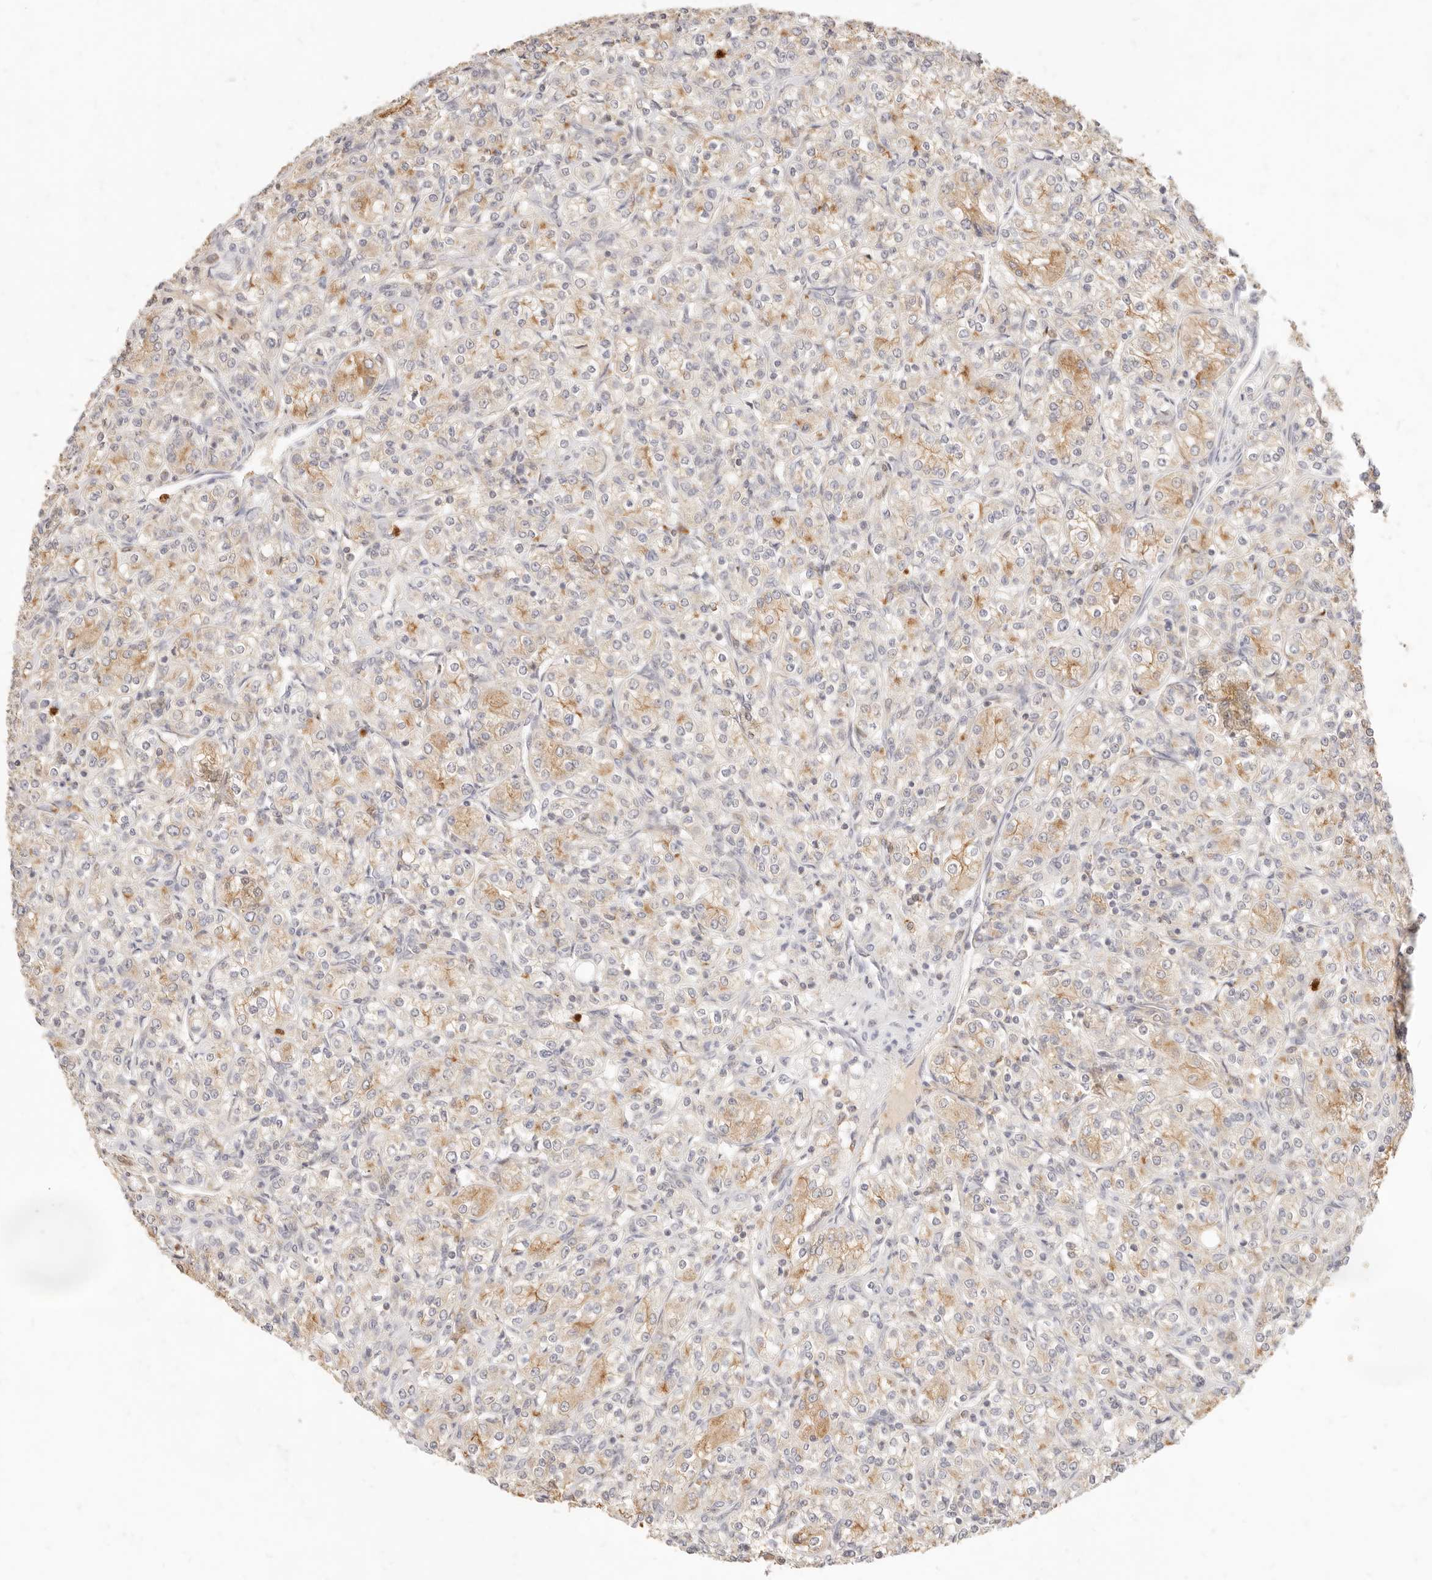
{"staining": {"intensity": "moderate", "quantity": "<25%", "location": "cytoplasmic/membranous"}, "tissue": "renal cancer", "cell_type": "Tumor cells", "image_type": "cancer", "snomed": [{"axis": "morphology", "description": "Adenocarcinoma, NOS"}, {"axis": "topography", "description": "Kidney"}], "caption": "Protein positivity by IHC reveals moderate cytoplasmic/membranous expression in about <25% of tumor cells in renal cancer (adenocarcinoma).", "gene": "TMTC2", "patient": {"sex": "male", "age": 77}}